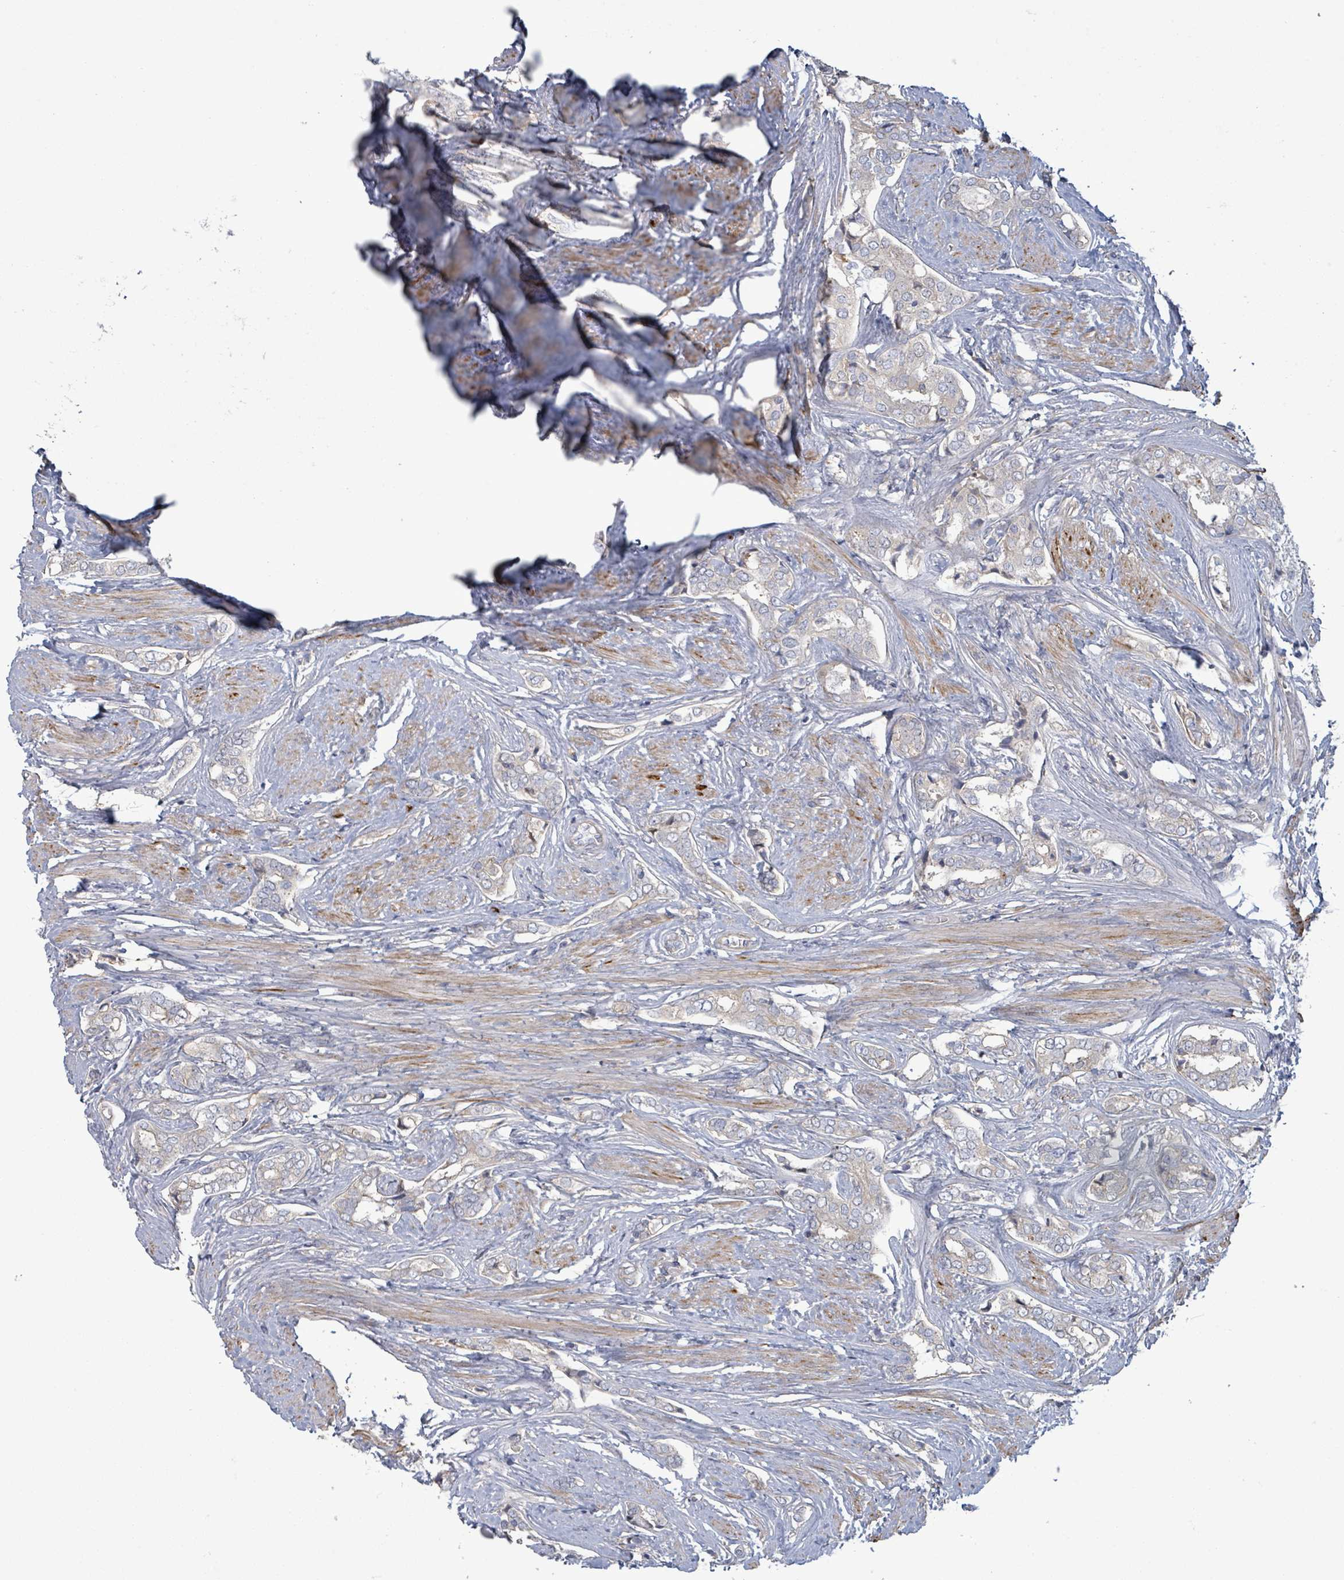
{"staining": {"intensity": "negative", "quantity": "none", "location": "none"}, "tissue": "prostate cancer", "cell_type": "Tumor cells", "image_type": "cancer", "snomed": [{"axis": "morphology", "description": "Adenocarcinoma, High grade"}, {"axis": "topography", "description": "Prostate"}], "caption": "Micrograph shows no significant protein positivity in tumor cells of high-grade adenocarcinoma (prostate). Nuclei are stained in blue.", "gene": "COL13A1", "patient": {"sex": "male", "age": 71}}